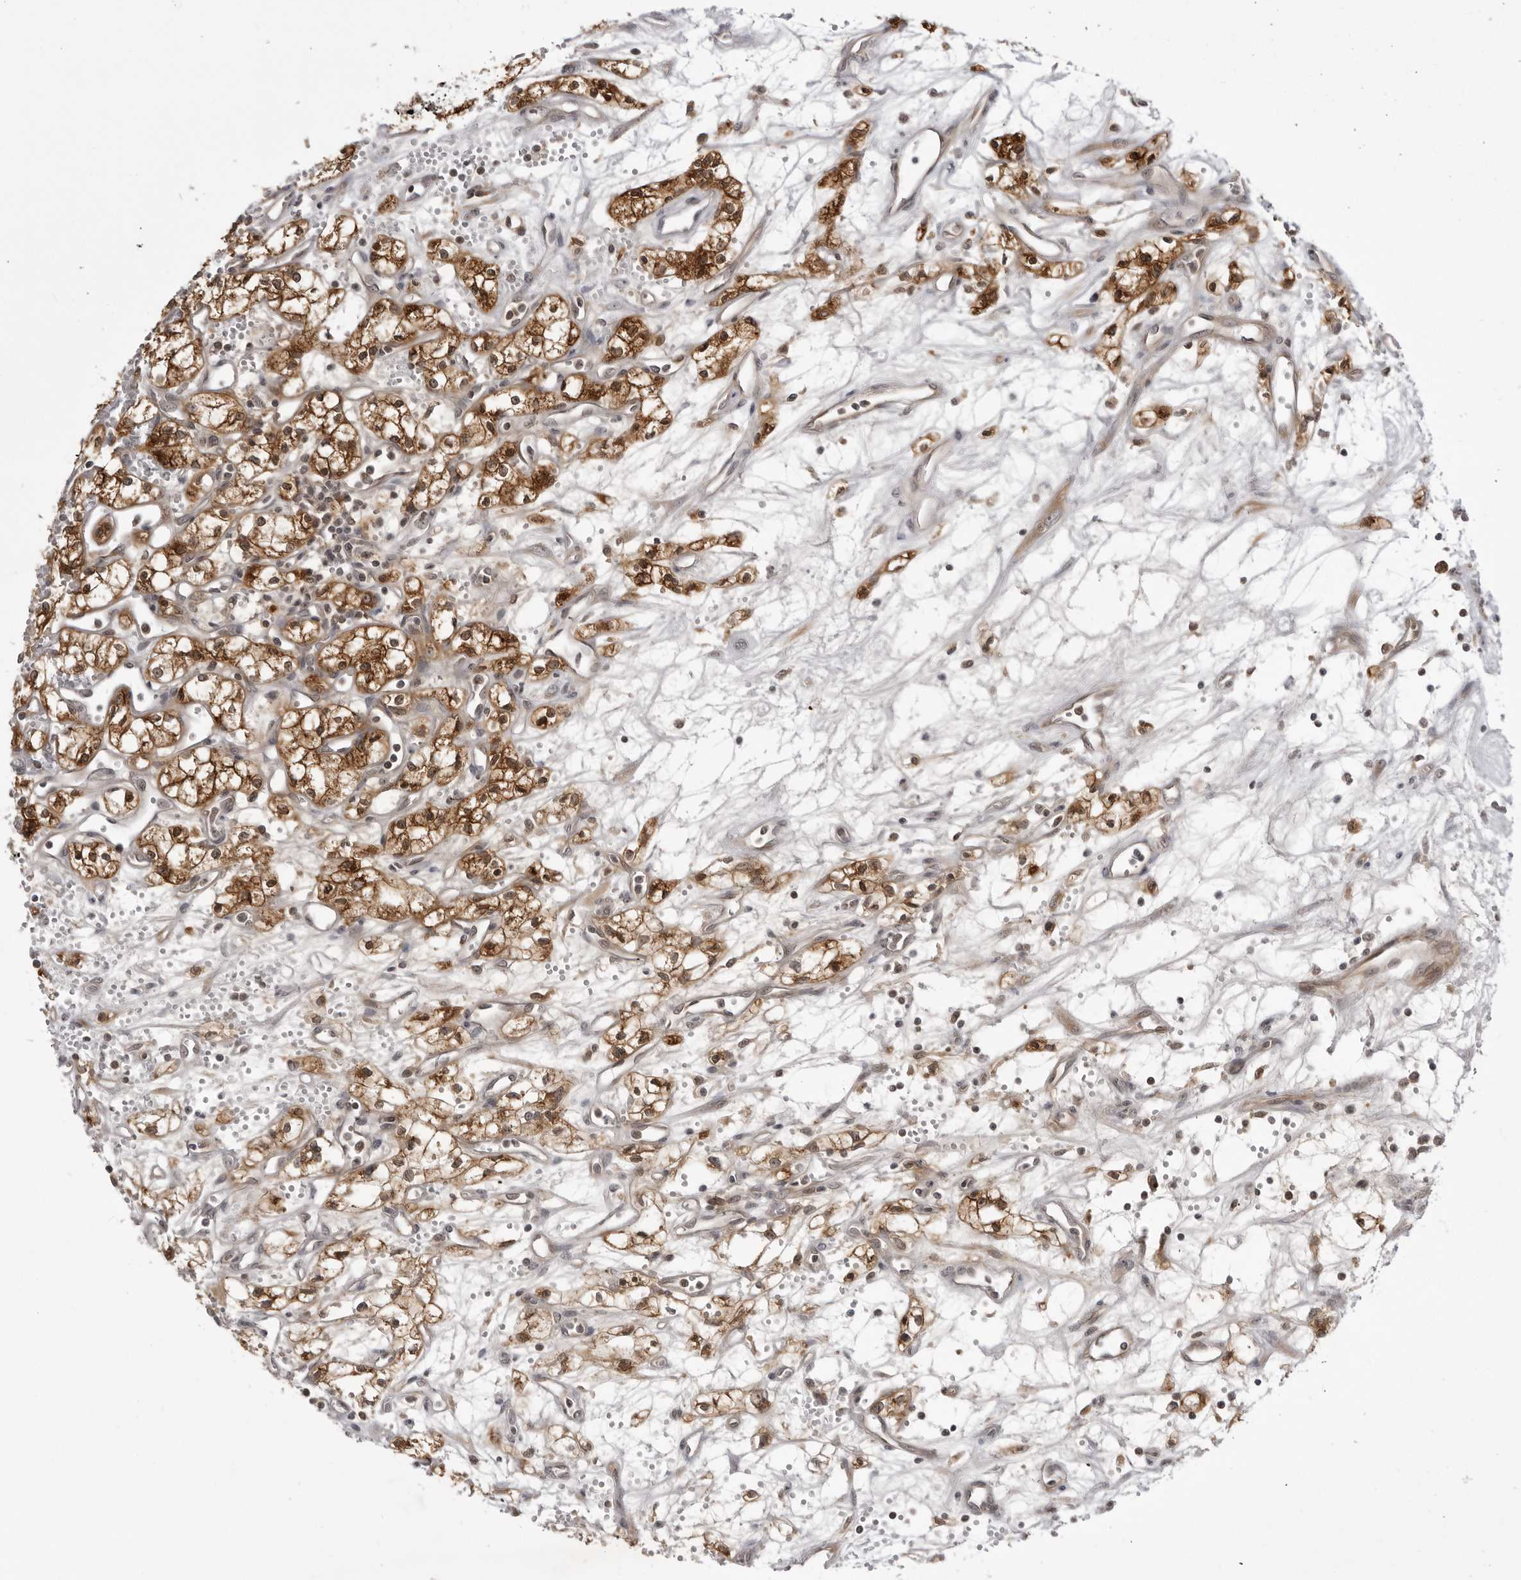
{"staining": {"intensity": "strong", "quantity": ">75%", "location": "cytoplasmic/membranous,nuclear"}, "tissue": "renal cancer", "cell_type": "Tumor cells", "image_type": "cancer", "snomed": [{"axis": "morphology", "description": "Adenocarcinoma, NOS"}, {"axis": "topography", "description": "Kidney"}], "caption": "Tumor cells show high levels of strong cytoplasmic/membranous and nuclear expression in about >75% of cells in renal cancer.", "gene": "USP43", "patient": {"sex": "male", "age": 59}}